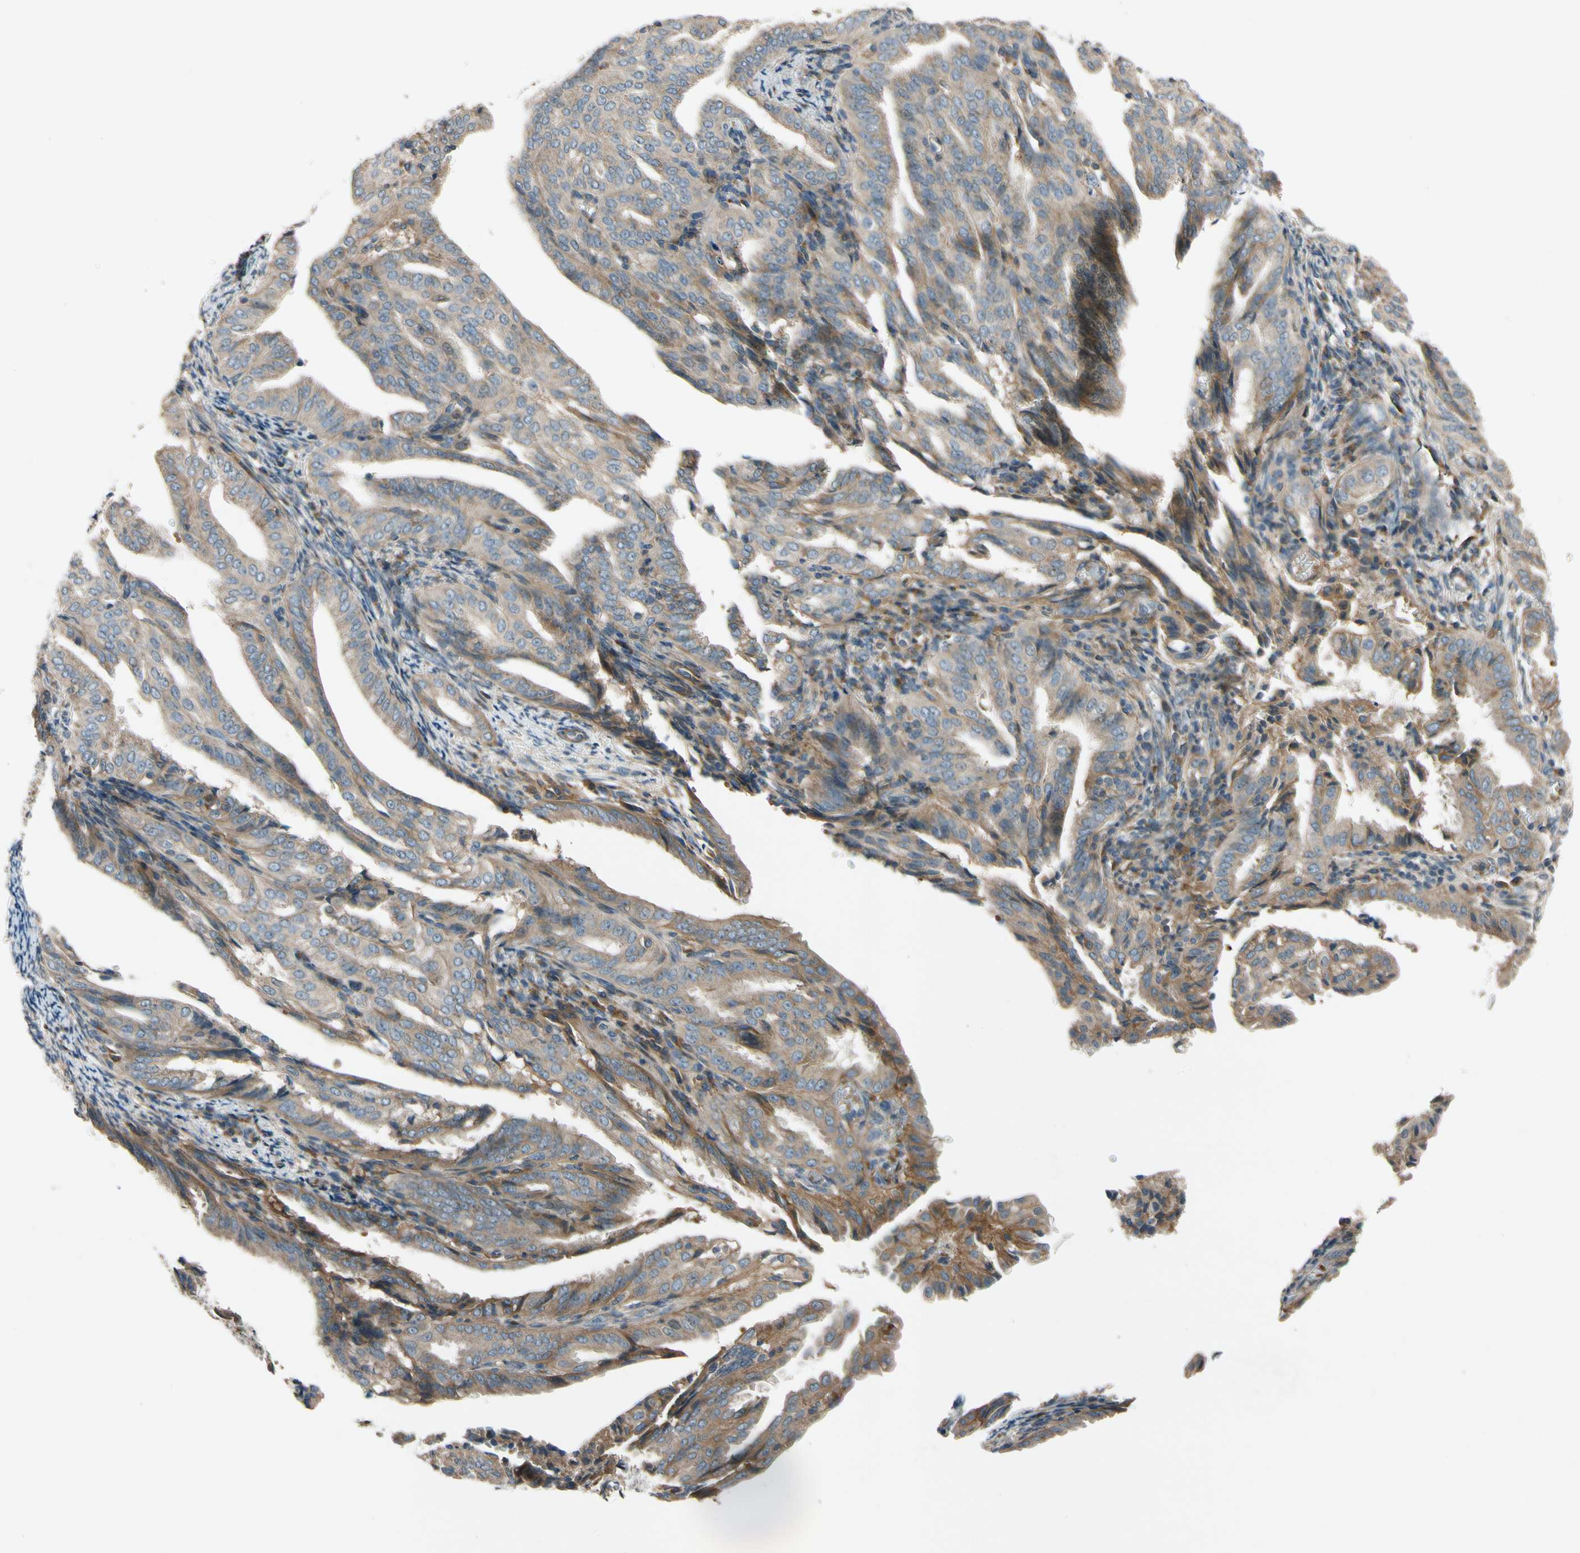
{"staining": {"intensity": "moderate", "quantity": "<25%", "location": "cytoplasmic/membranous"}, "tissue": "endometrial cancer", "cell_type": "Tumor cells", "image_type": "cancer", "snomed": [{"axis": "morphology", "description": "Adenocarcinoma, NOS"}, {"axis": "topography", "description": "Endometrium"}], "caption": "The micrograph reveals a brown stain indicating the presence of a protein in the cytoplasmic/membranous of tumor cells in endometrial cancer (adenocarcinoma).", "gene": "MST1R", "patient": {"sex": "female", "age": 58}}